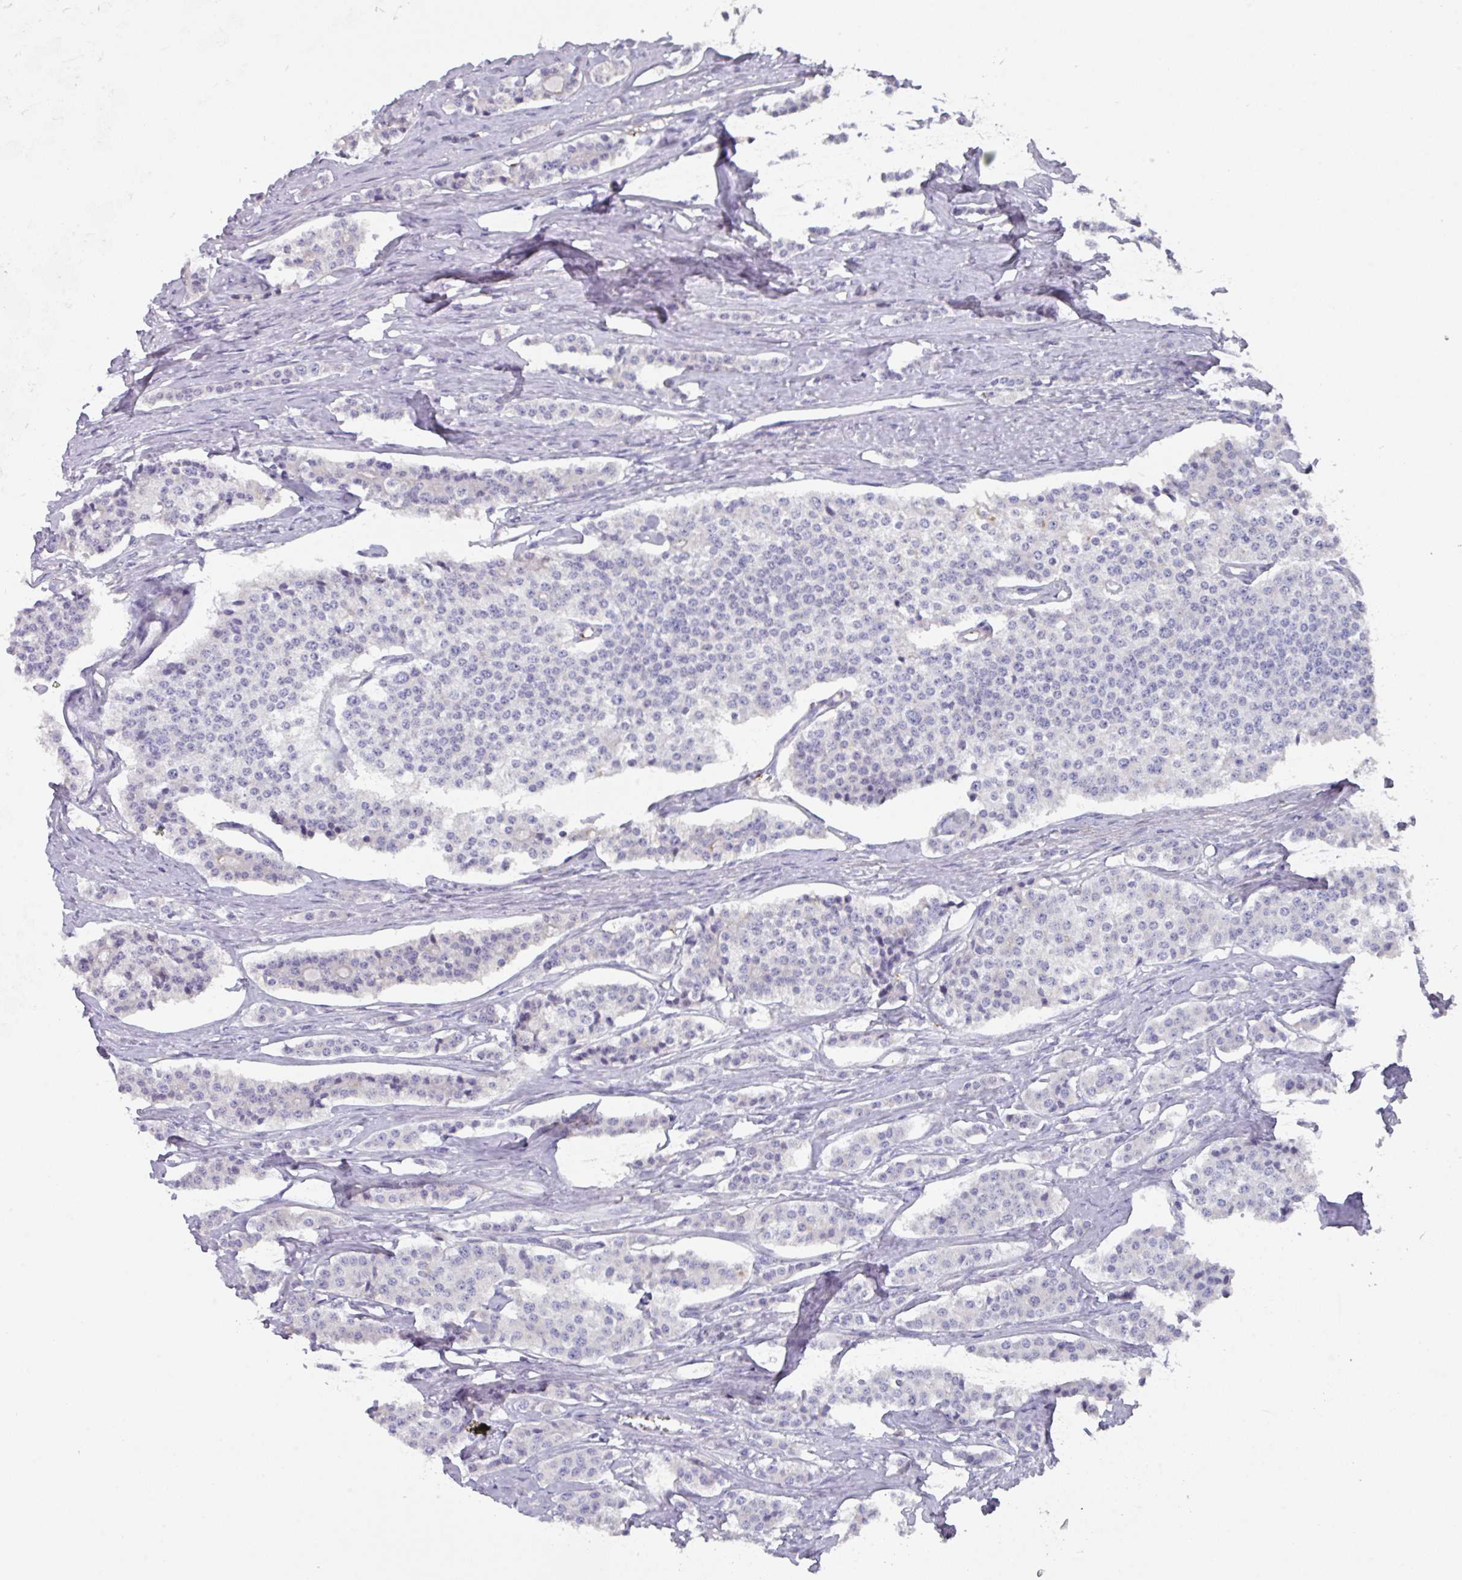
{"staining": {"intensity": "negative", "quantity": "none", "location": "none"}, "tissue": "carcinoid", "cell_type": "Tumor cells", "image_type": "cancer", "snomed": [{"axis": "morphology", "description": "Carcinoid, malignant, NOS"}, {"axis": "topography", "description": "Small intestine"}], "caption": "Tumor cells are negative for brown protein staining in carcinoid. The staining was performed using DAB (3,3'-diaminobenzidine) to visualize the protein expression in brown, while the nuclei were stained in blue with hematoxylin (Magnification: 20x).", "gene": "DEFB115", "patient": {"sex": "male", "age": 63}}